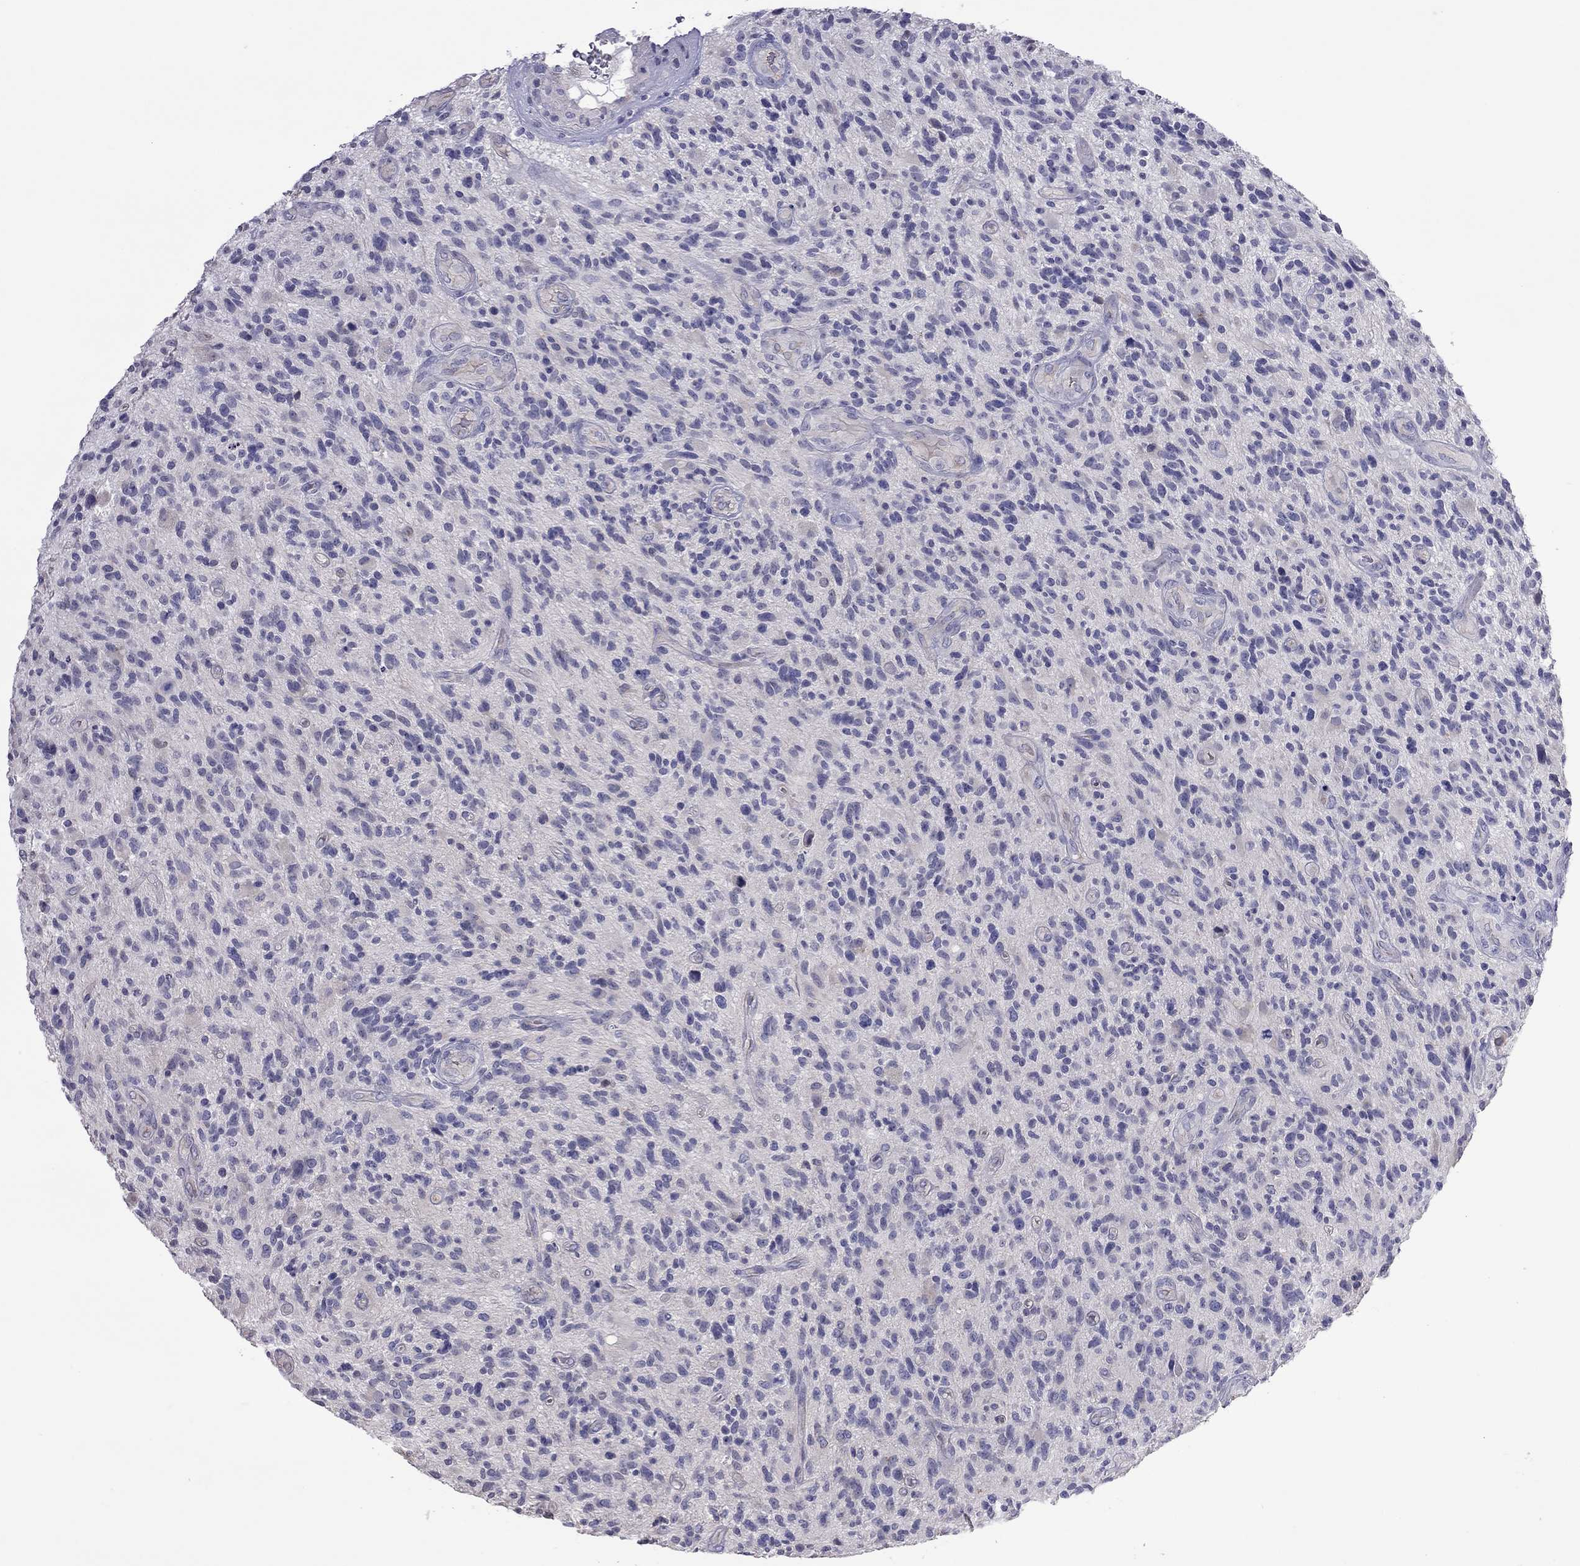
{"staining": {"intensity": "negative", "quantity": "none", "location": "none"}, "tissue": "glioma", "cell_type": "Tumor cells", "image_type": "cancer", "snomed": [{"axis": "morphology", "description": "Glioma, malignant, High grade"}, {"axis": "topography", "description": "Brain"}], "caption": "This is an immunohistochemistry micrograph of high-grade glioma (malignant). There is no expression in tumor cells.", "gene": "FEZ1", "patient": {"sex": "male", "age": 47}}